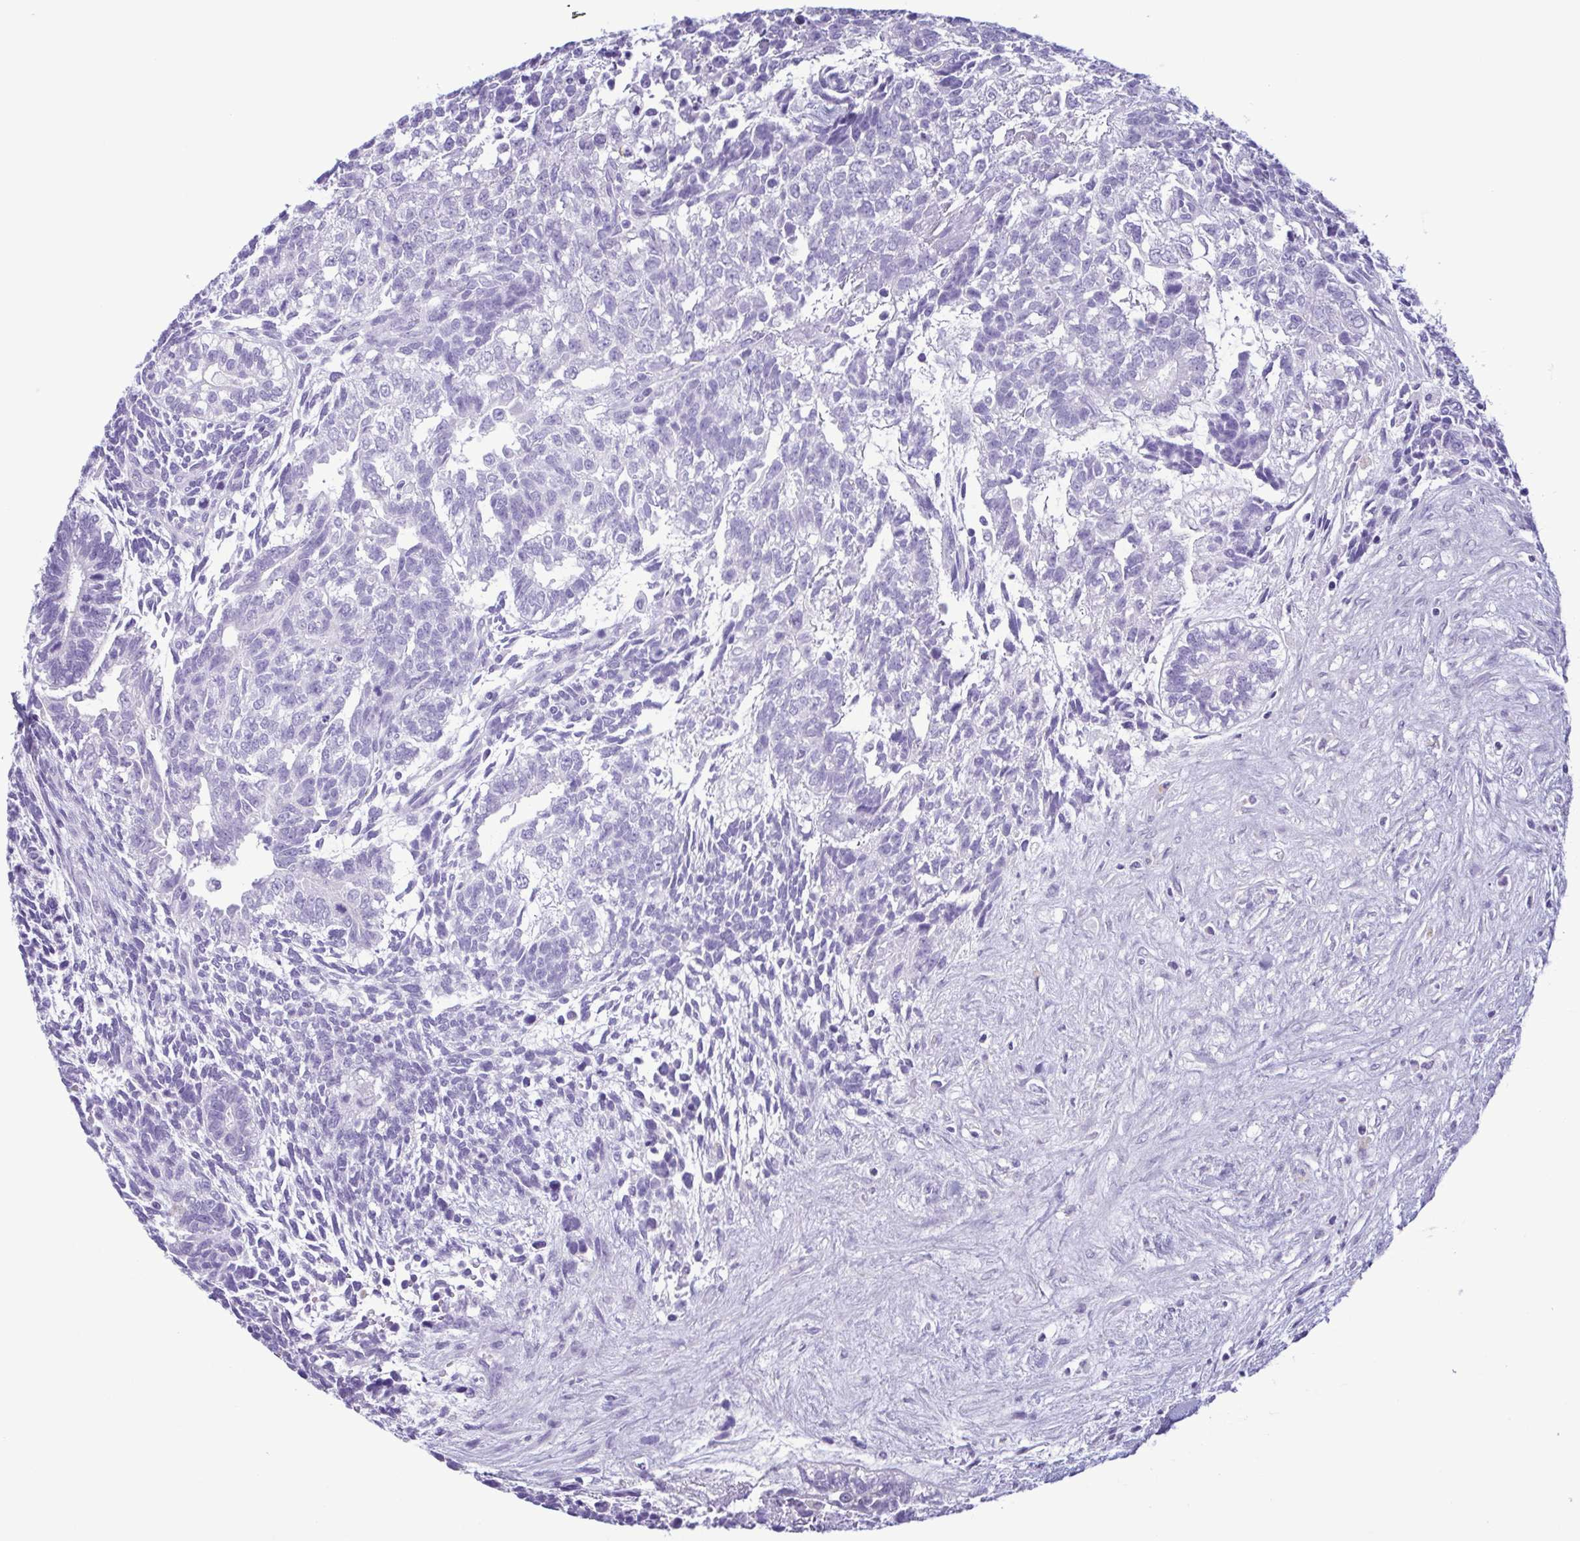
{"staining": {"intensity": "negative", "quantity": "none", "location": "none"}, "tissue": "testis cancer", "cell_type": "Tumor cells", "image_type": "cancer", "snomed": [{"axis": "morphology", "description": "Carcinoma, Embryonal, NOS"}, {"axis": "topography", "description": "Testis"}], "caption": "An IHC micrograph of testis cancer is shown. There is no staining in tumor cells of testis cancer. Brightfield microscopy of immunohistochemistry (IHC) stained with DAB (3,3'-diaminobenzidine) (brown) and hematoxylin (blue), captured at high magnification.", "gene": "LTF", "patient": {"sex": "male", "age": 23}}